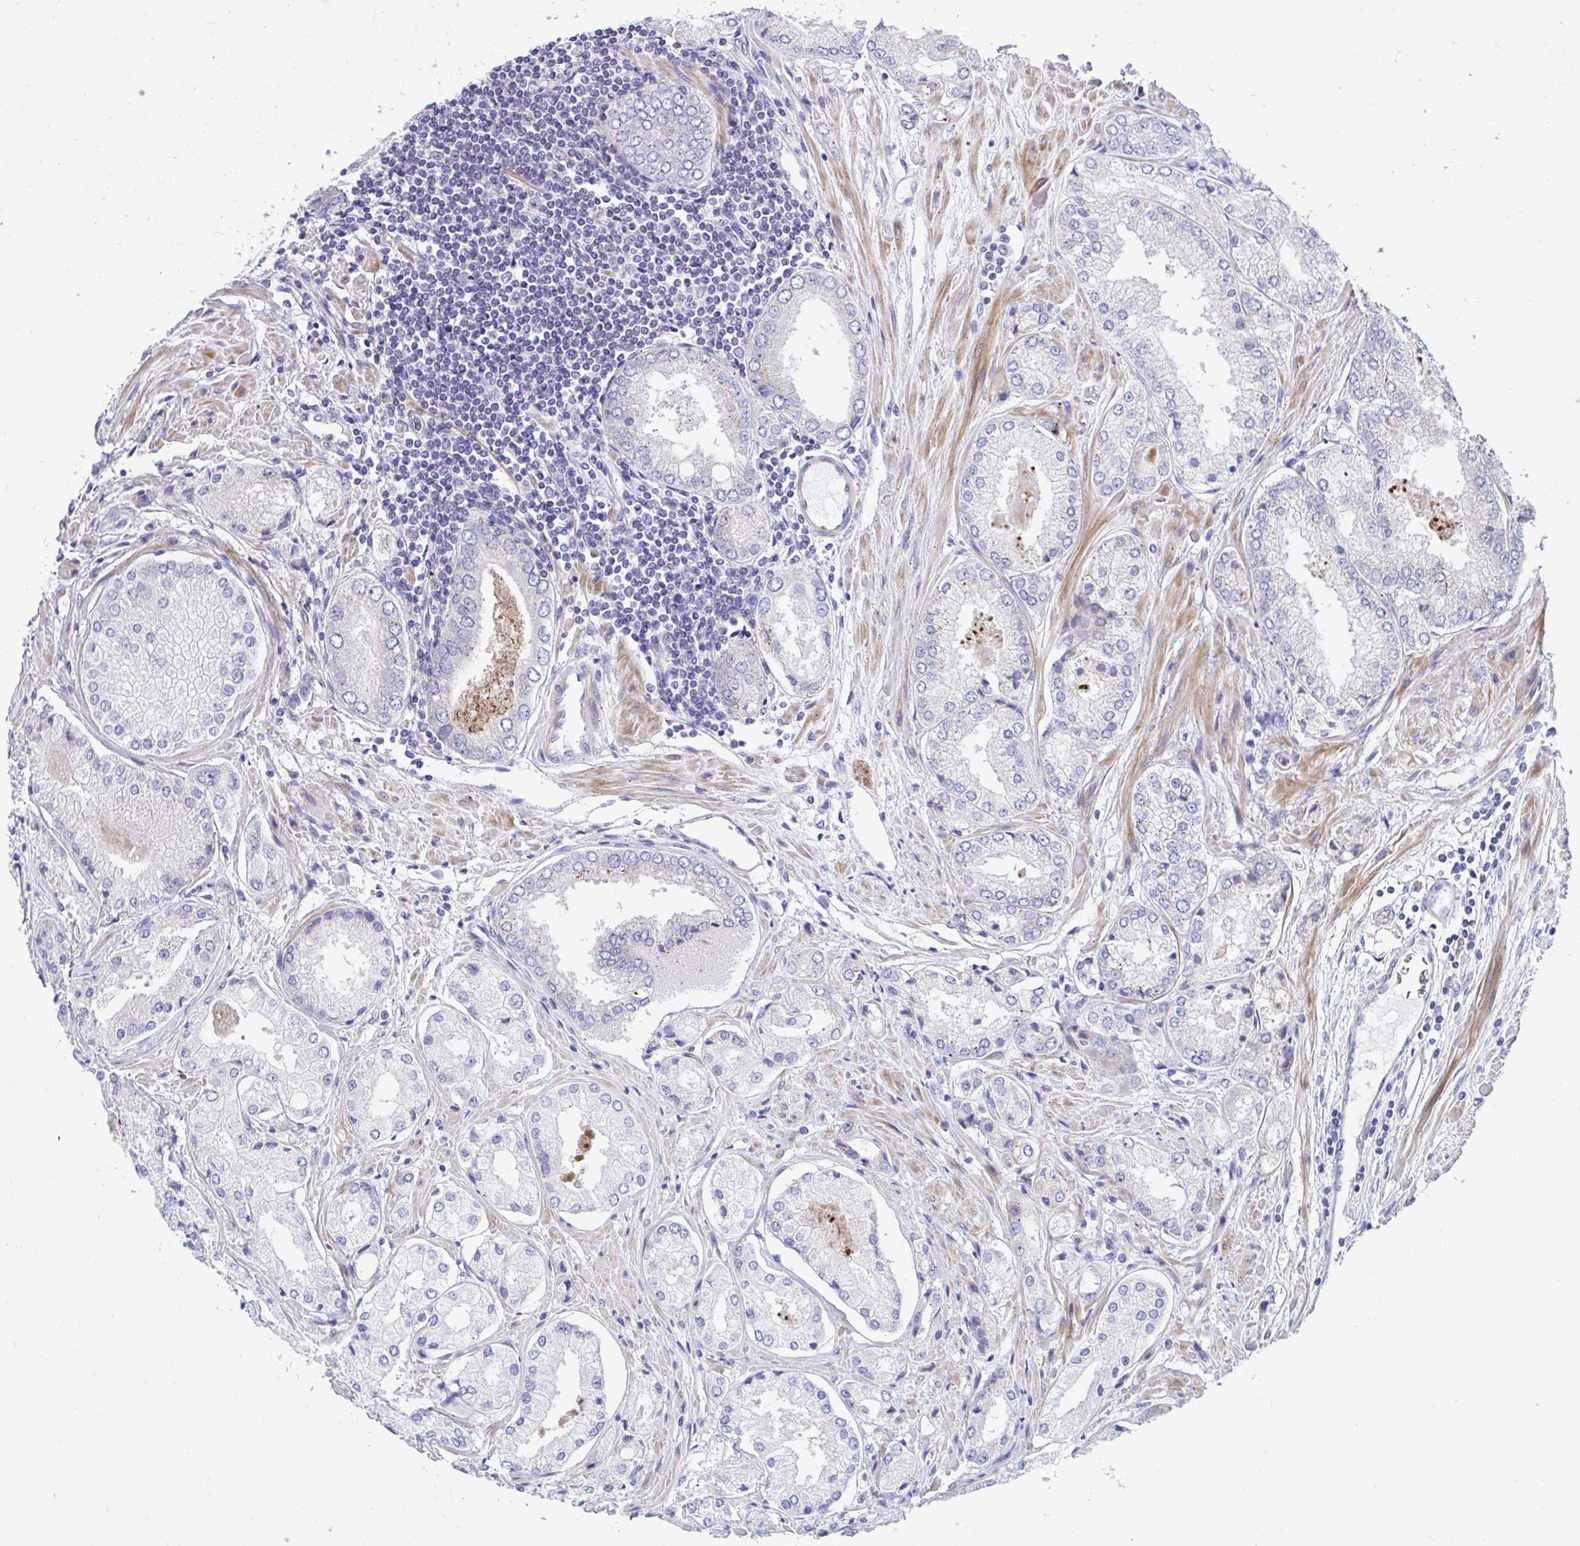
{"staining": {"intensity": "negative", "quantity": "none", "location": "none"}, "tissue": "prostate cancer", "cell_type": "Tumor cells", "image_type": "cancer", "snomed": [{"axis": "morphology", "description": "Adenocarcinoma, Low grade"}, {"axis": "topography", "description": "Prostate"}], "caption": "Tumor cells are negative for protein expression in human prostate cancer.", "gene": "MRPS16", "patient": {"sex": "male", "age": 68}}